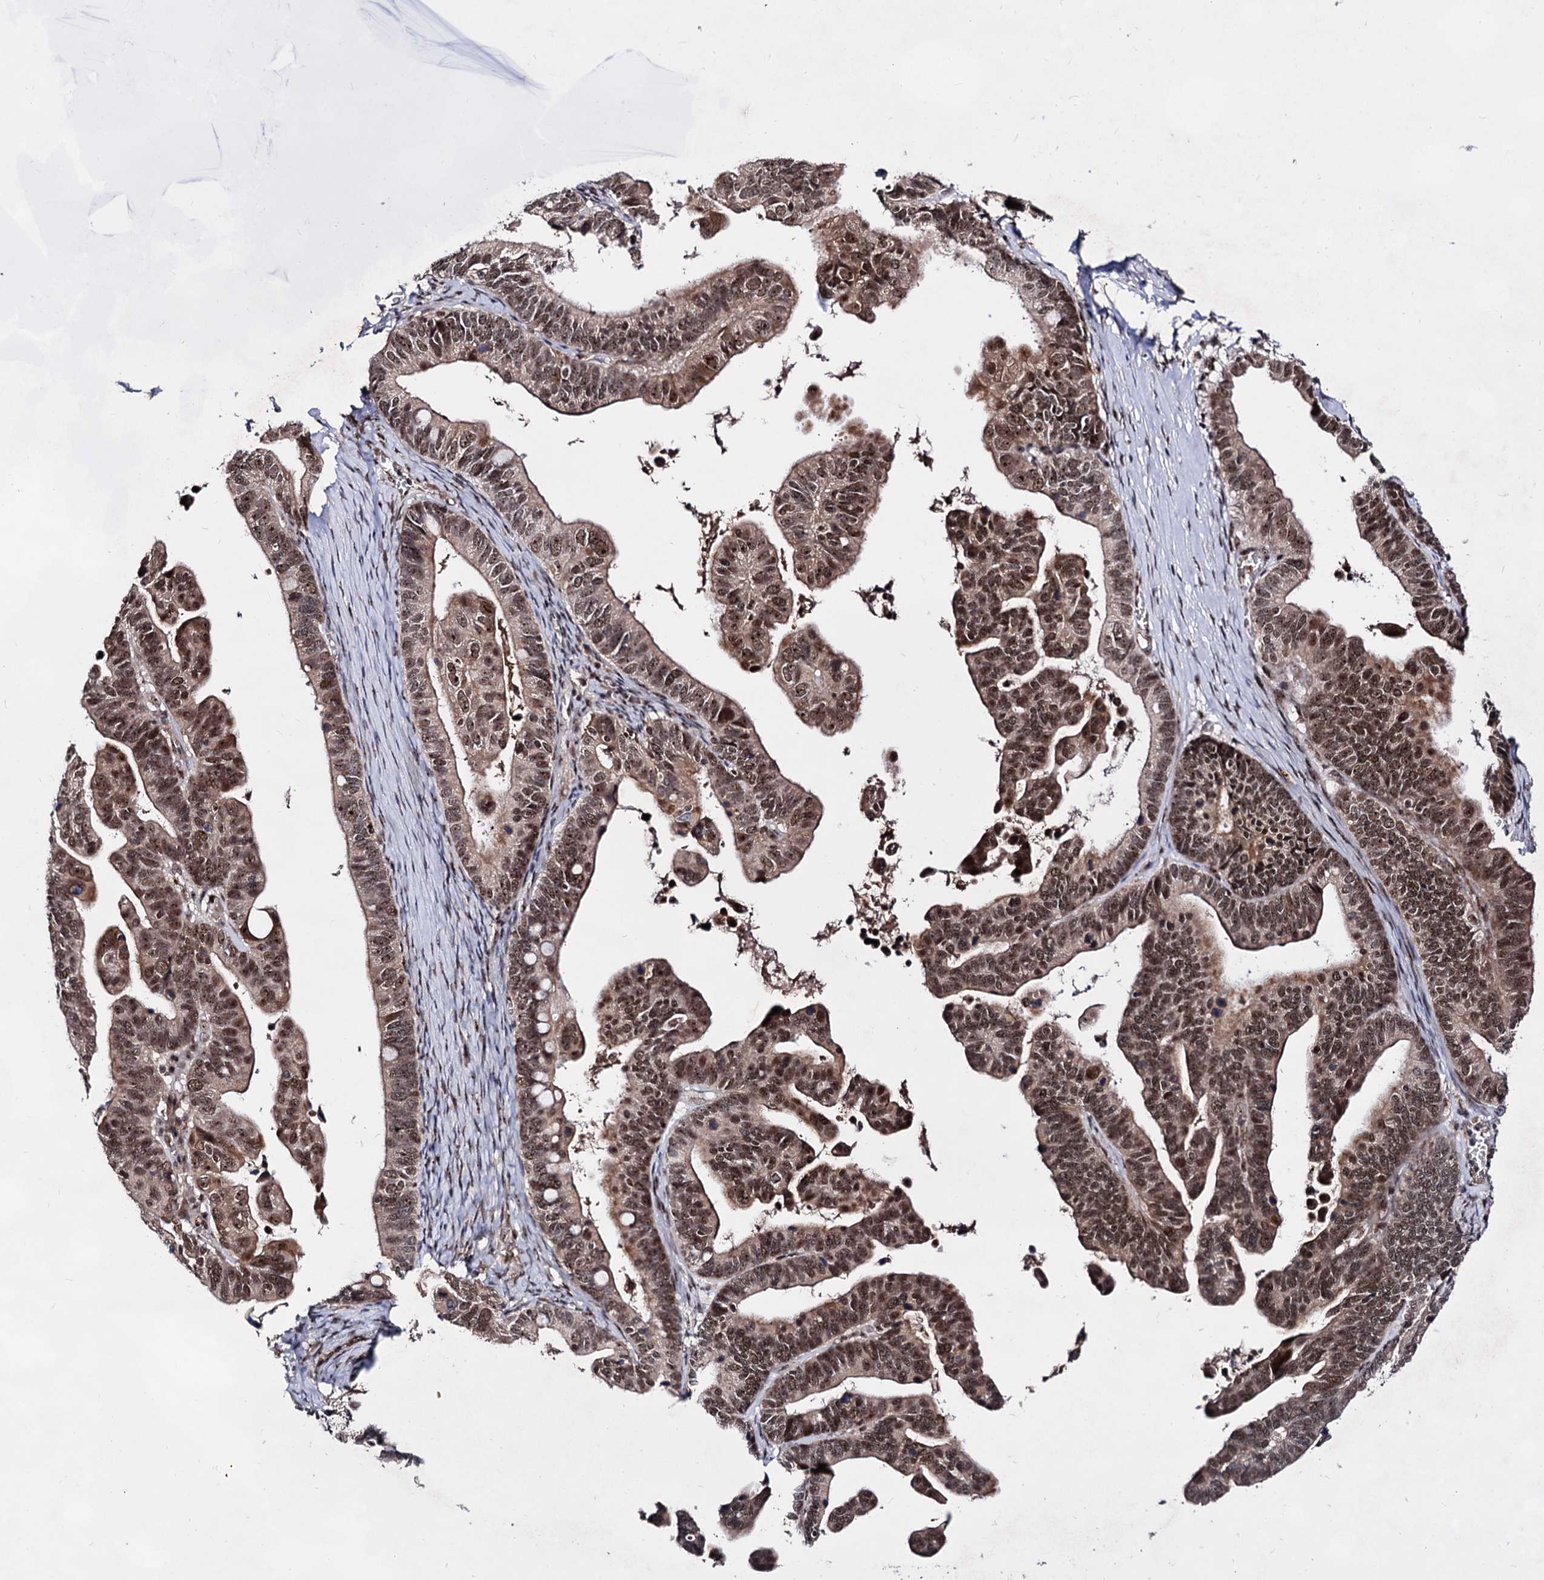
{"staining": {"intensity": "strong", "quantity": ">75%", "location": "cytoplasmic/membranous,nuclear"}, "tissue": "ovarian cancer", "cell_type": "Tumor cells", "image_type": "cancer", "snomed": [{"axis": "morphology", "description": "Cystadenocarcinoma, serous, NOS"}, {"axis": "topography", "description": "Ovary"}], "caption": "This is an image of immunohistochemistry staining of serous cystadenocarcinoma (ovarian), which shows strong staining in the cytoplasmic/membranous and nuclear of tumor cells.", "gene": "EXOSC10", "patient": {"sex": "female", "age": 56}}